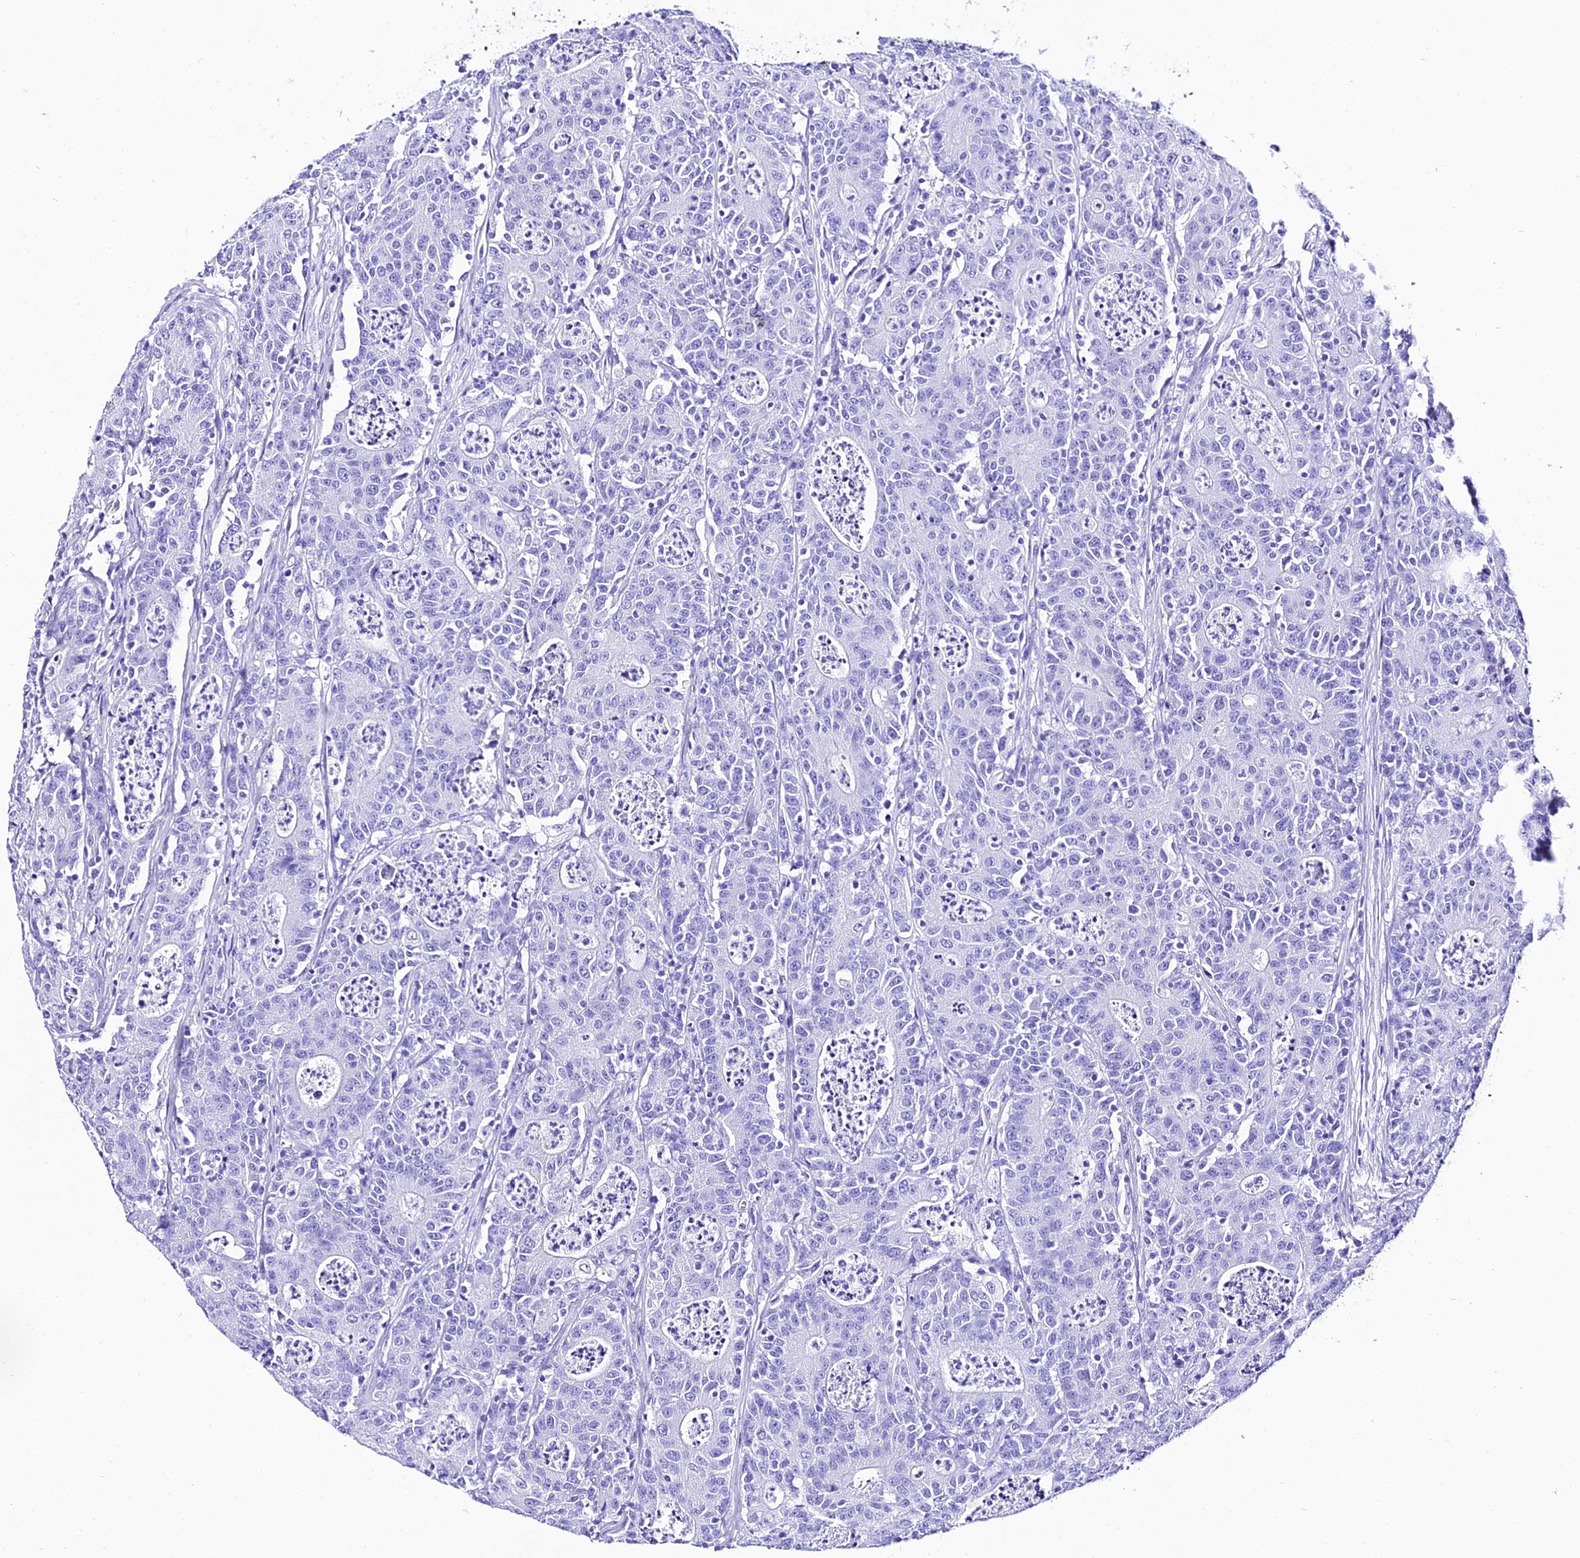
{"staining": {"intensity": "negative", "quantity": "none", "location": "none"}, "tissue": "colorectal cancer", "cell_type": "Tumor cells", "image_type": "cancer", "snomed": [{"axis": "morphology", "description": "Adenocarcinoma, NOS"}, {"axis": "topography", "description": "Colon"}], "caption": "DAB immunohistochemical staining of adenocarcinoma (colorectal) exhibits no significant staining in tumor cells.", "gene": "TRMT44", "patient": {"sex": "male", "age": 83}}